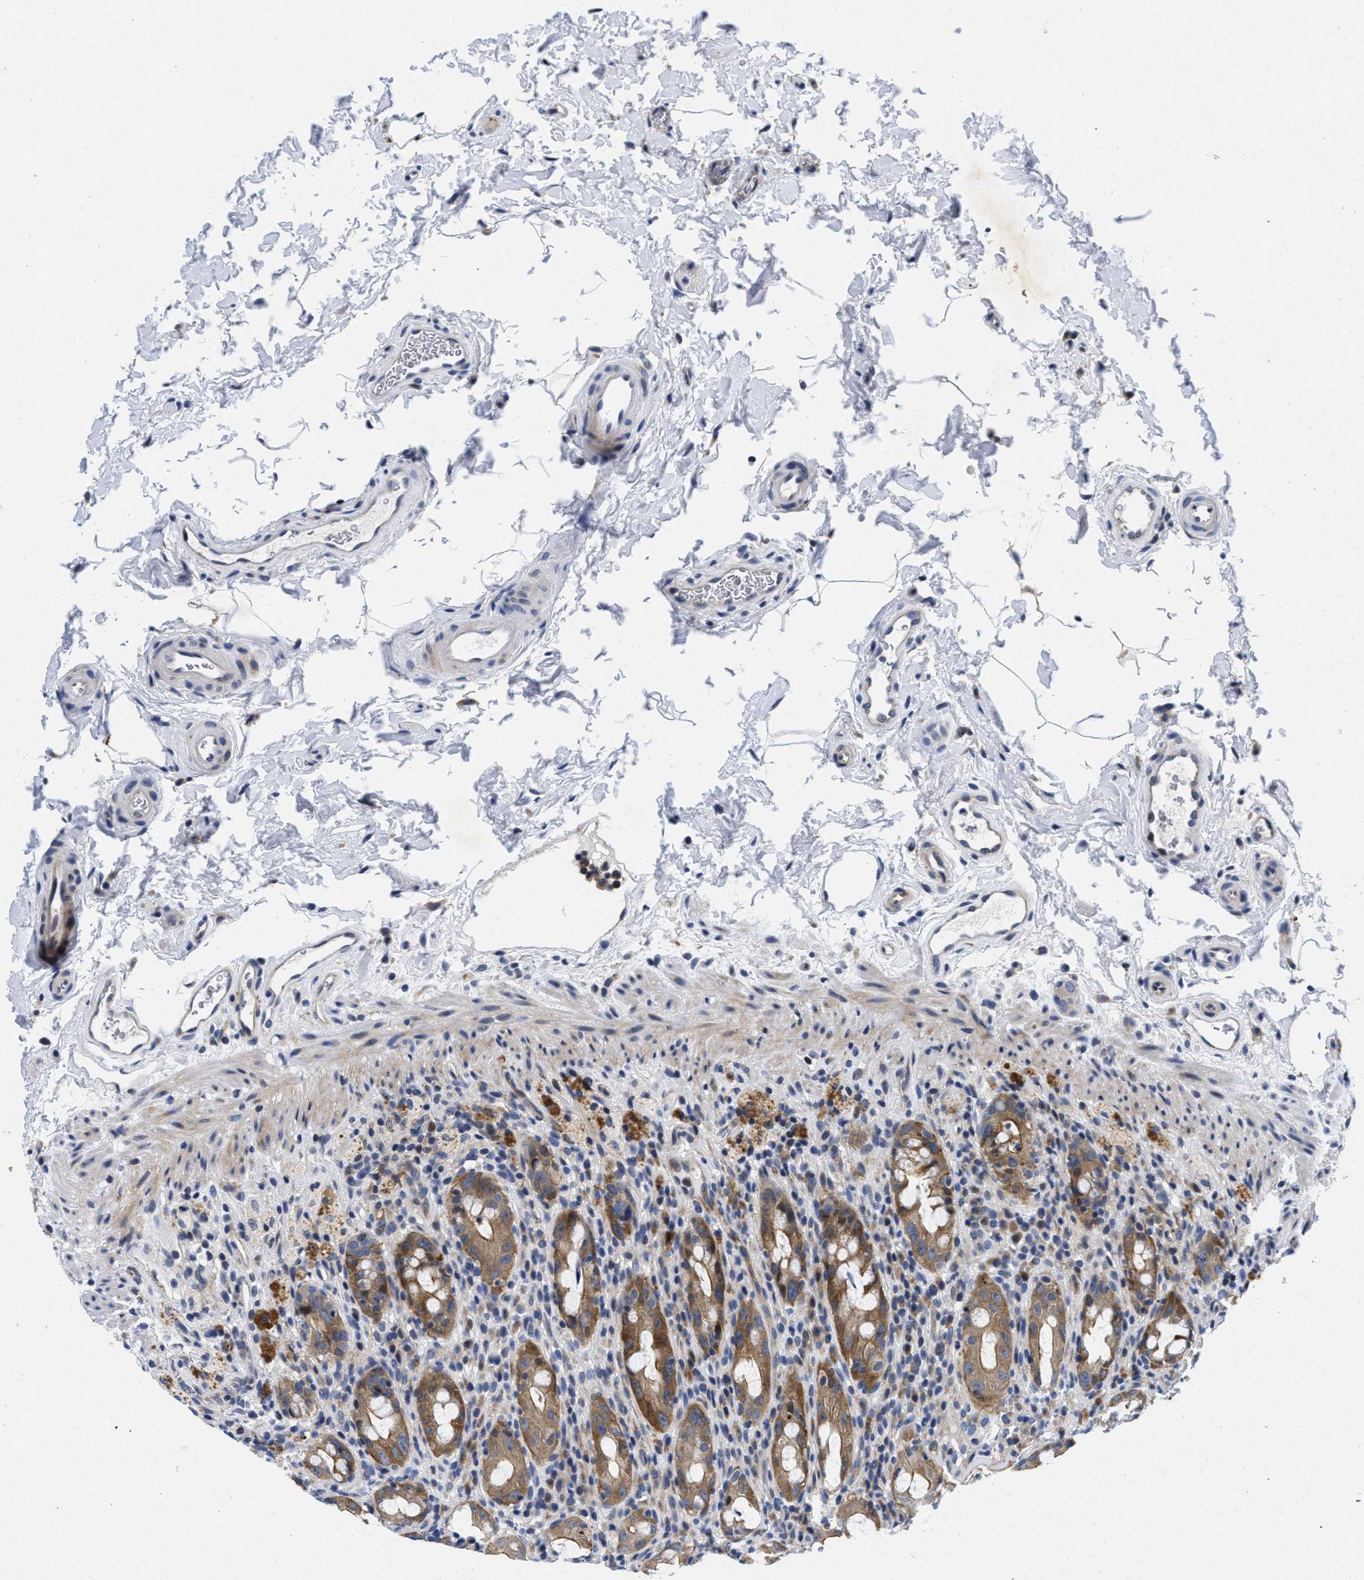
{"staining": {"intensity": "moderate", "quantity": "25%-75%", "location": "cytoplasmic/membranous"}, "tissue": "rectum", "cell_type": "Glandular cells", "image_type": "normal", "snomed": [{"axis": "morphology", "description": "Normal tissue, NOS"}, {"axis": "topography", "description": "Rectum"}], "caption": "Human rectum stained with a brown dye shows moderate cytoplasmic/membranous positive positivity in about 25%-75% of glandular cells.", "gene": "LAD1", "patient": {"sex": "male", "age": 44}}